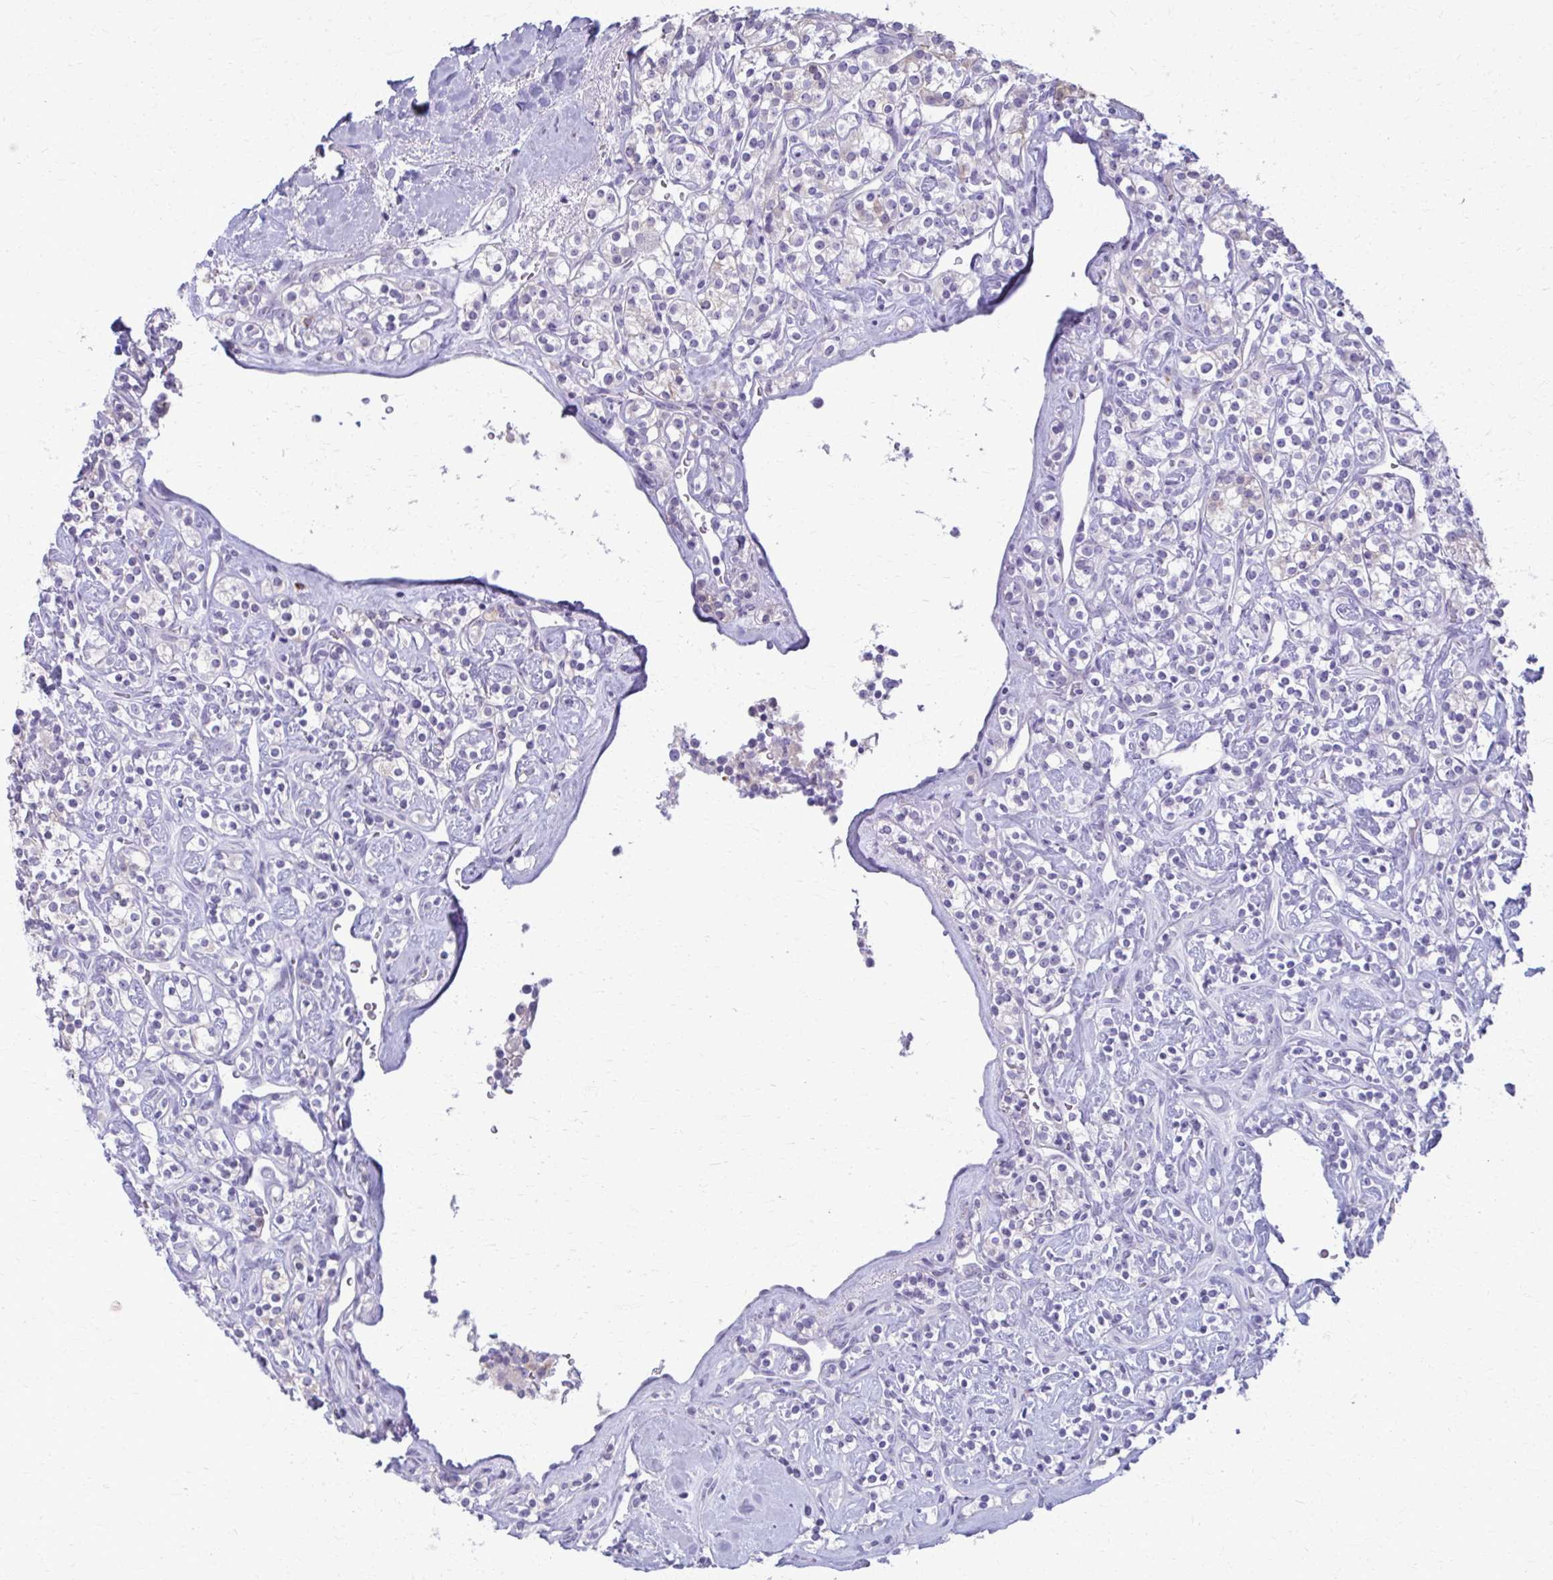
{"staining": {"intensity": "negative", "quantity": "none", "location": "none"}, "tissue": "renal cancer", "cell_type": "Tumor cells", "image_type": "cancer", "snomed": [{"axis": "morphology", "description": "Adenocarcinoma, NOS"}, {"axis": "topography", "description": "Kidney"}], "caption": "Protein analysis of renal cancer reveals no significant staining in tumor cells.", "gene": "OR4M1", "patient": {"sex": "male", "age": 77}}